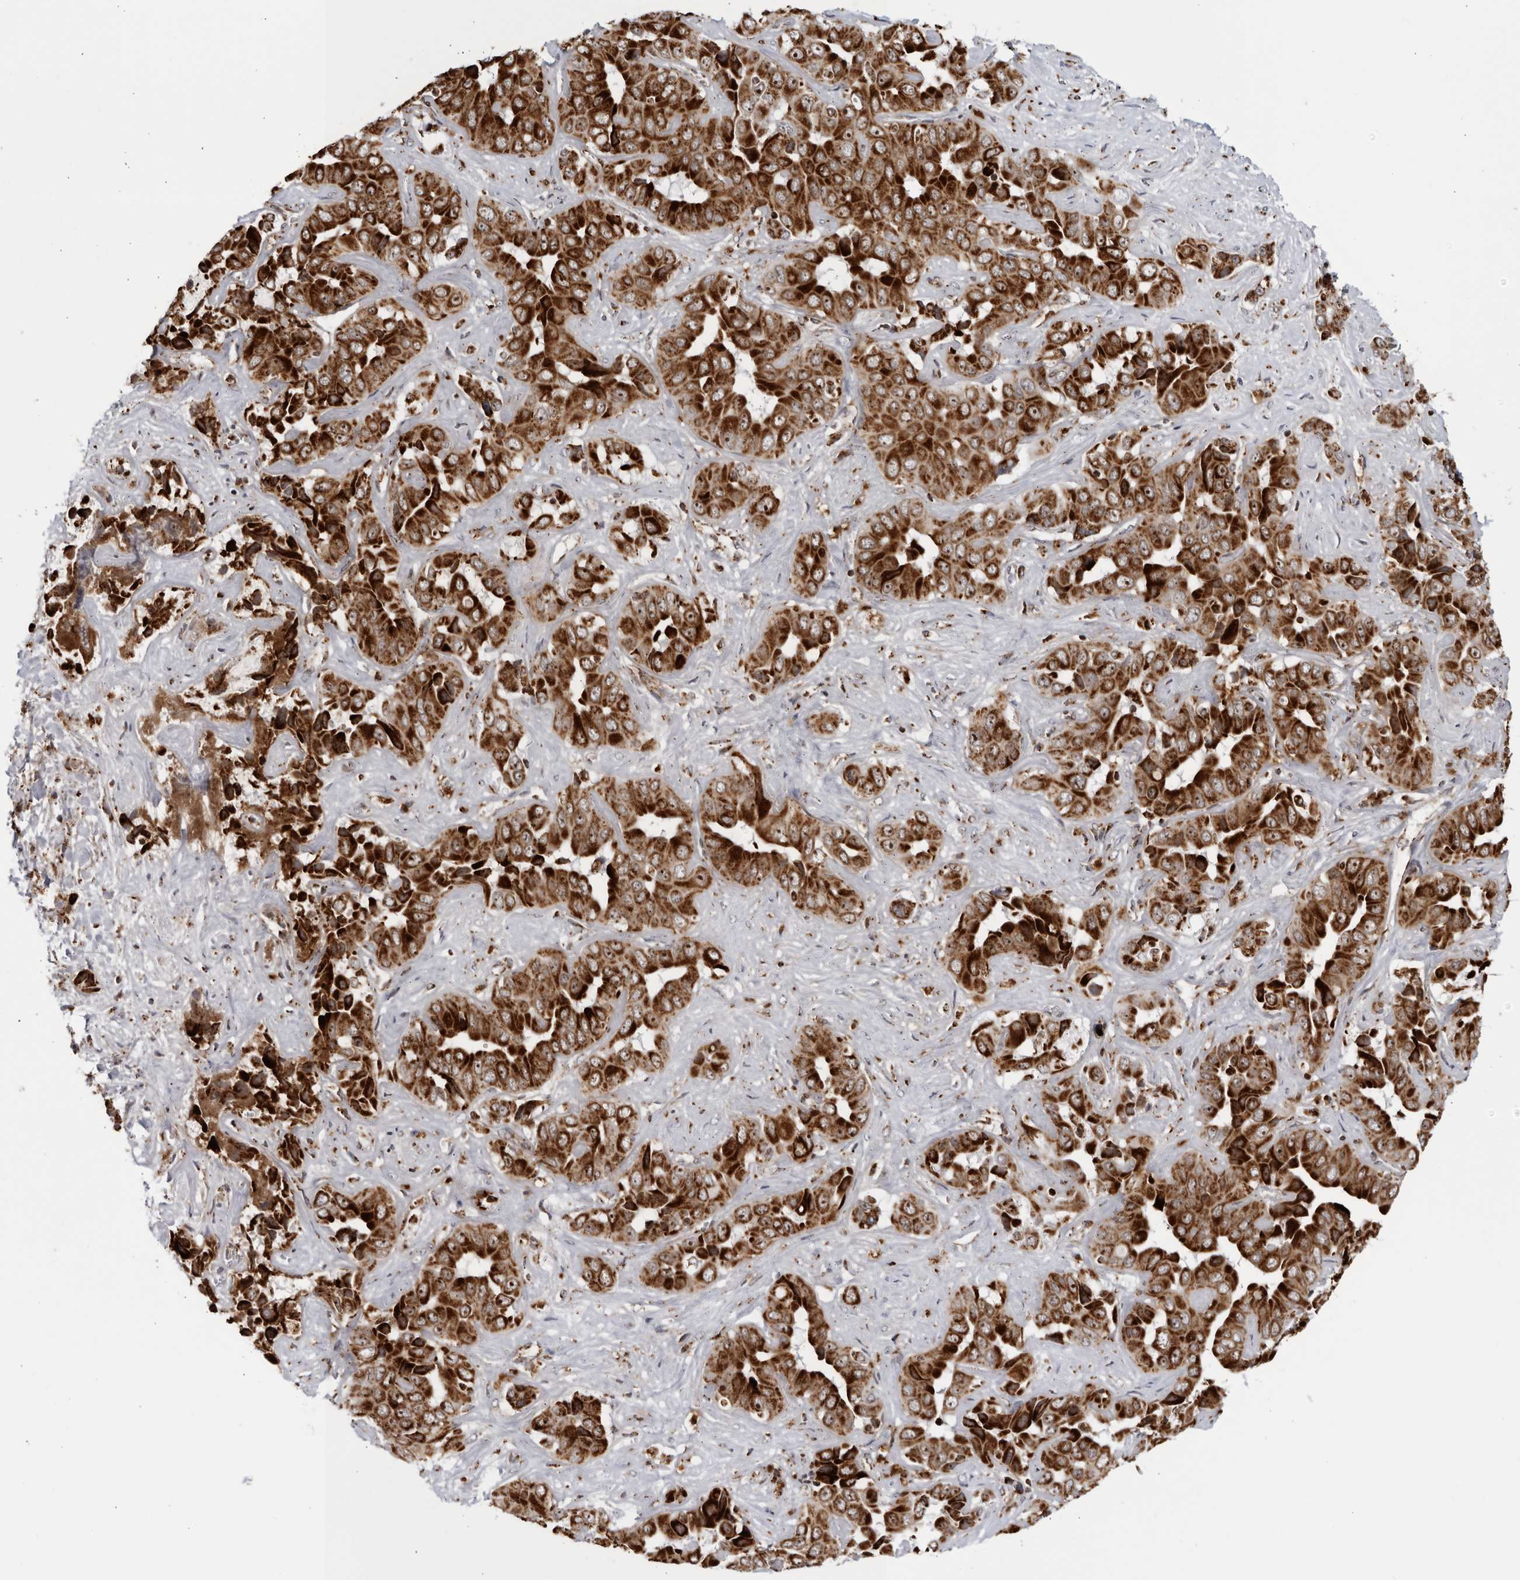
{"staining": {"intensity": "strong", "quantity": ">75%", "location": "cytoplasmic/membranous,nuclear"}, "tissue": "liver cancer", "cell_type": "Tumor cells", "image_type": "cancer", "snomed": [{"axis": "morphology", "description": "Cholangiocarcinoma"}, {"axis": "topography", "description": "Liver"}], "caption": "Strong cytoplasmic/membranous and nuclear expression is seen in approximately >75% of tumor cells in liver cholangiocarcinoma.", "gene": "RBM34", "patient": {"sex": "female", "age": 52}}